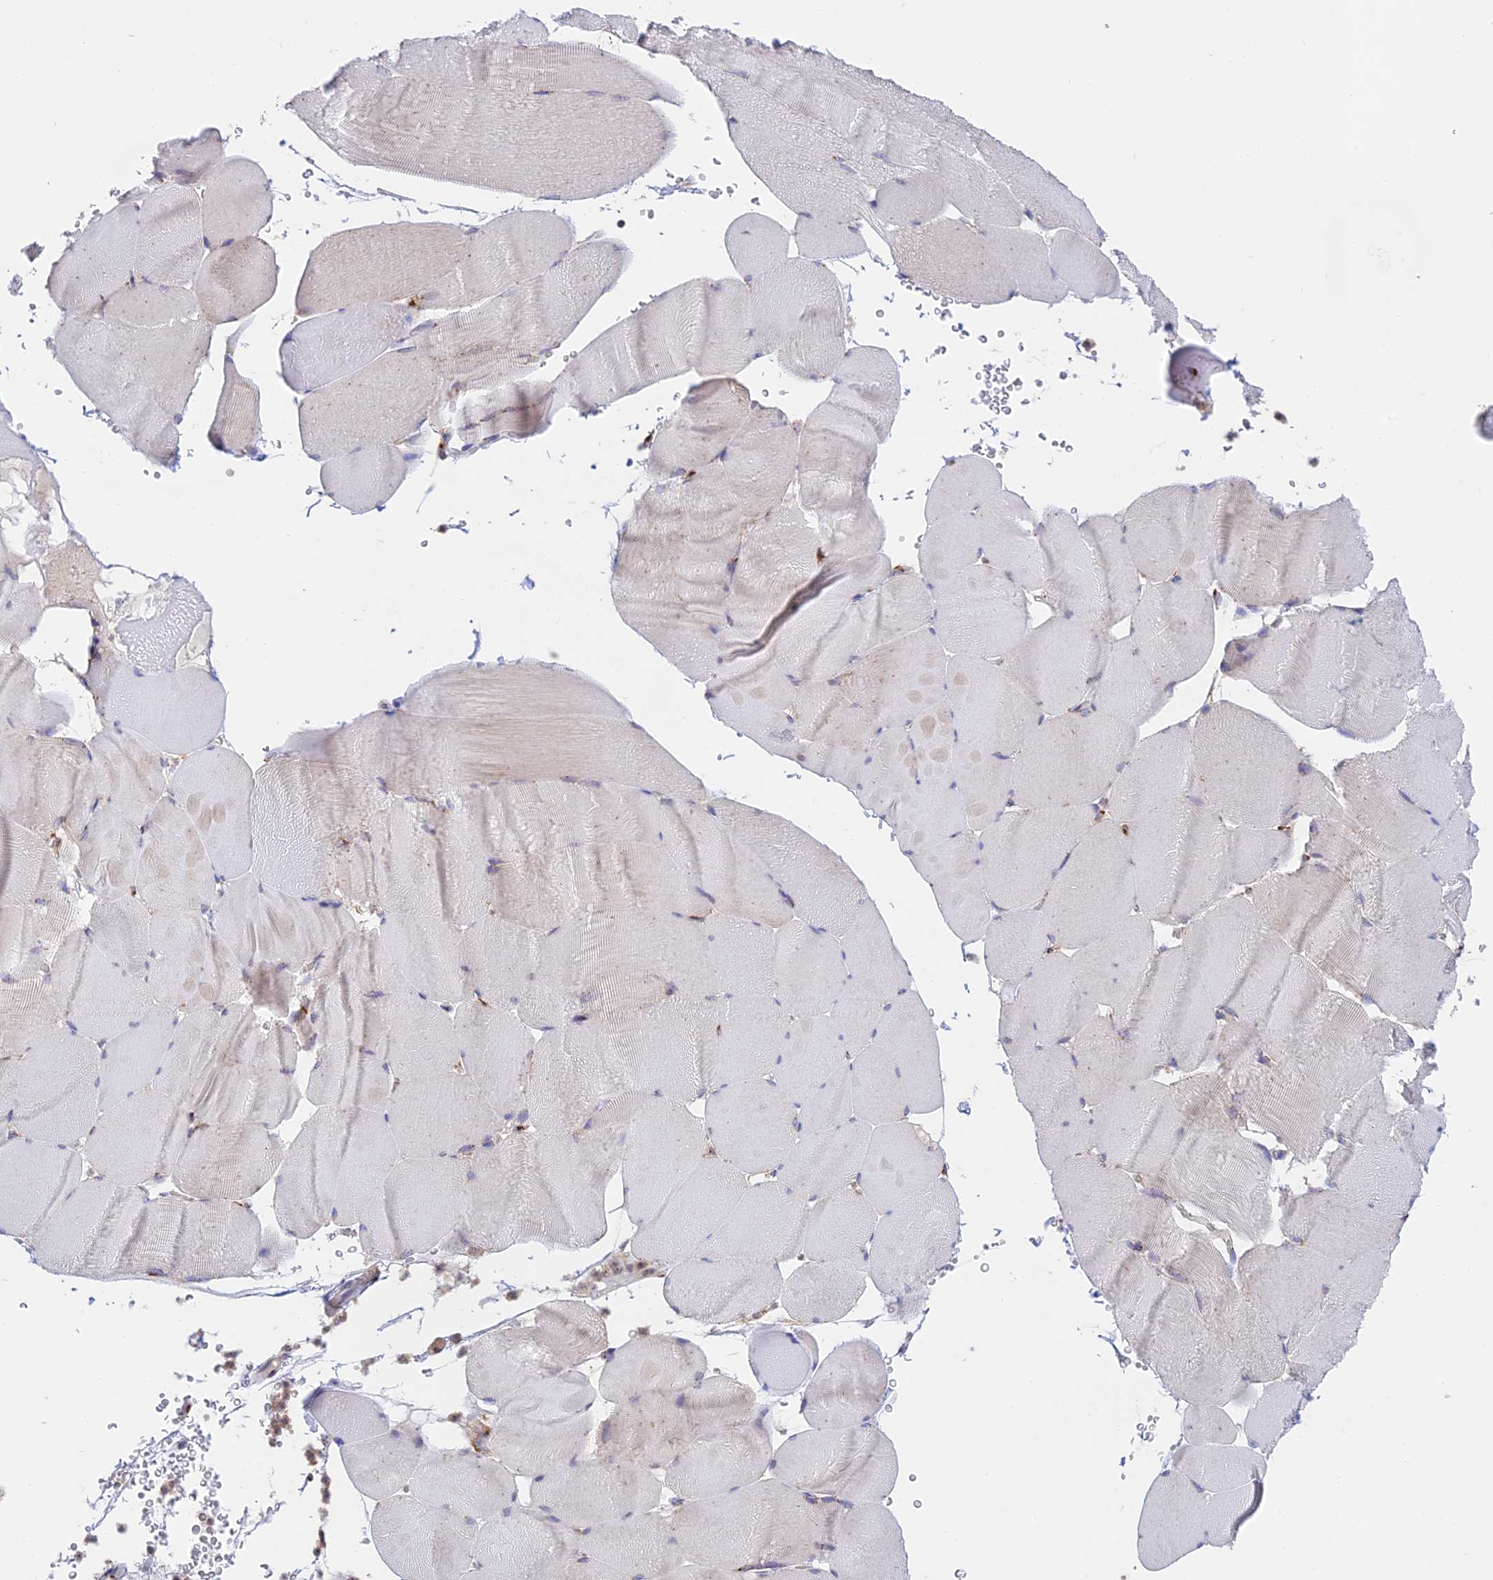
{"staining": {"intensity": "negative", "quantity": "none", "location": "none"}, "tissue": "skeletal muscle", "cell_type": "Myocytes", "image_type": "normal", "snomed": [{"axis": "morphology", "description": "Normal tissue, NOS"}, {"axis": "topography", "description": "Skeletal muscle"}], "caption": "This is an immunohistochemistry micrograph of normal human skeletal muscle. There is no staining in myocytes.", "gene": "GOLGA3", "patient": {"sex": "male", "age": 62}}